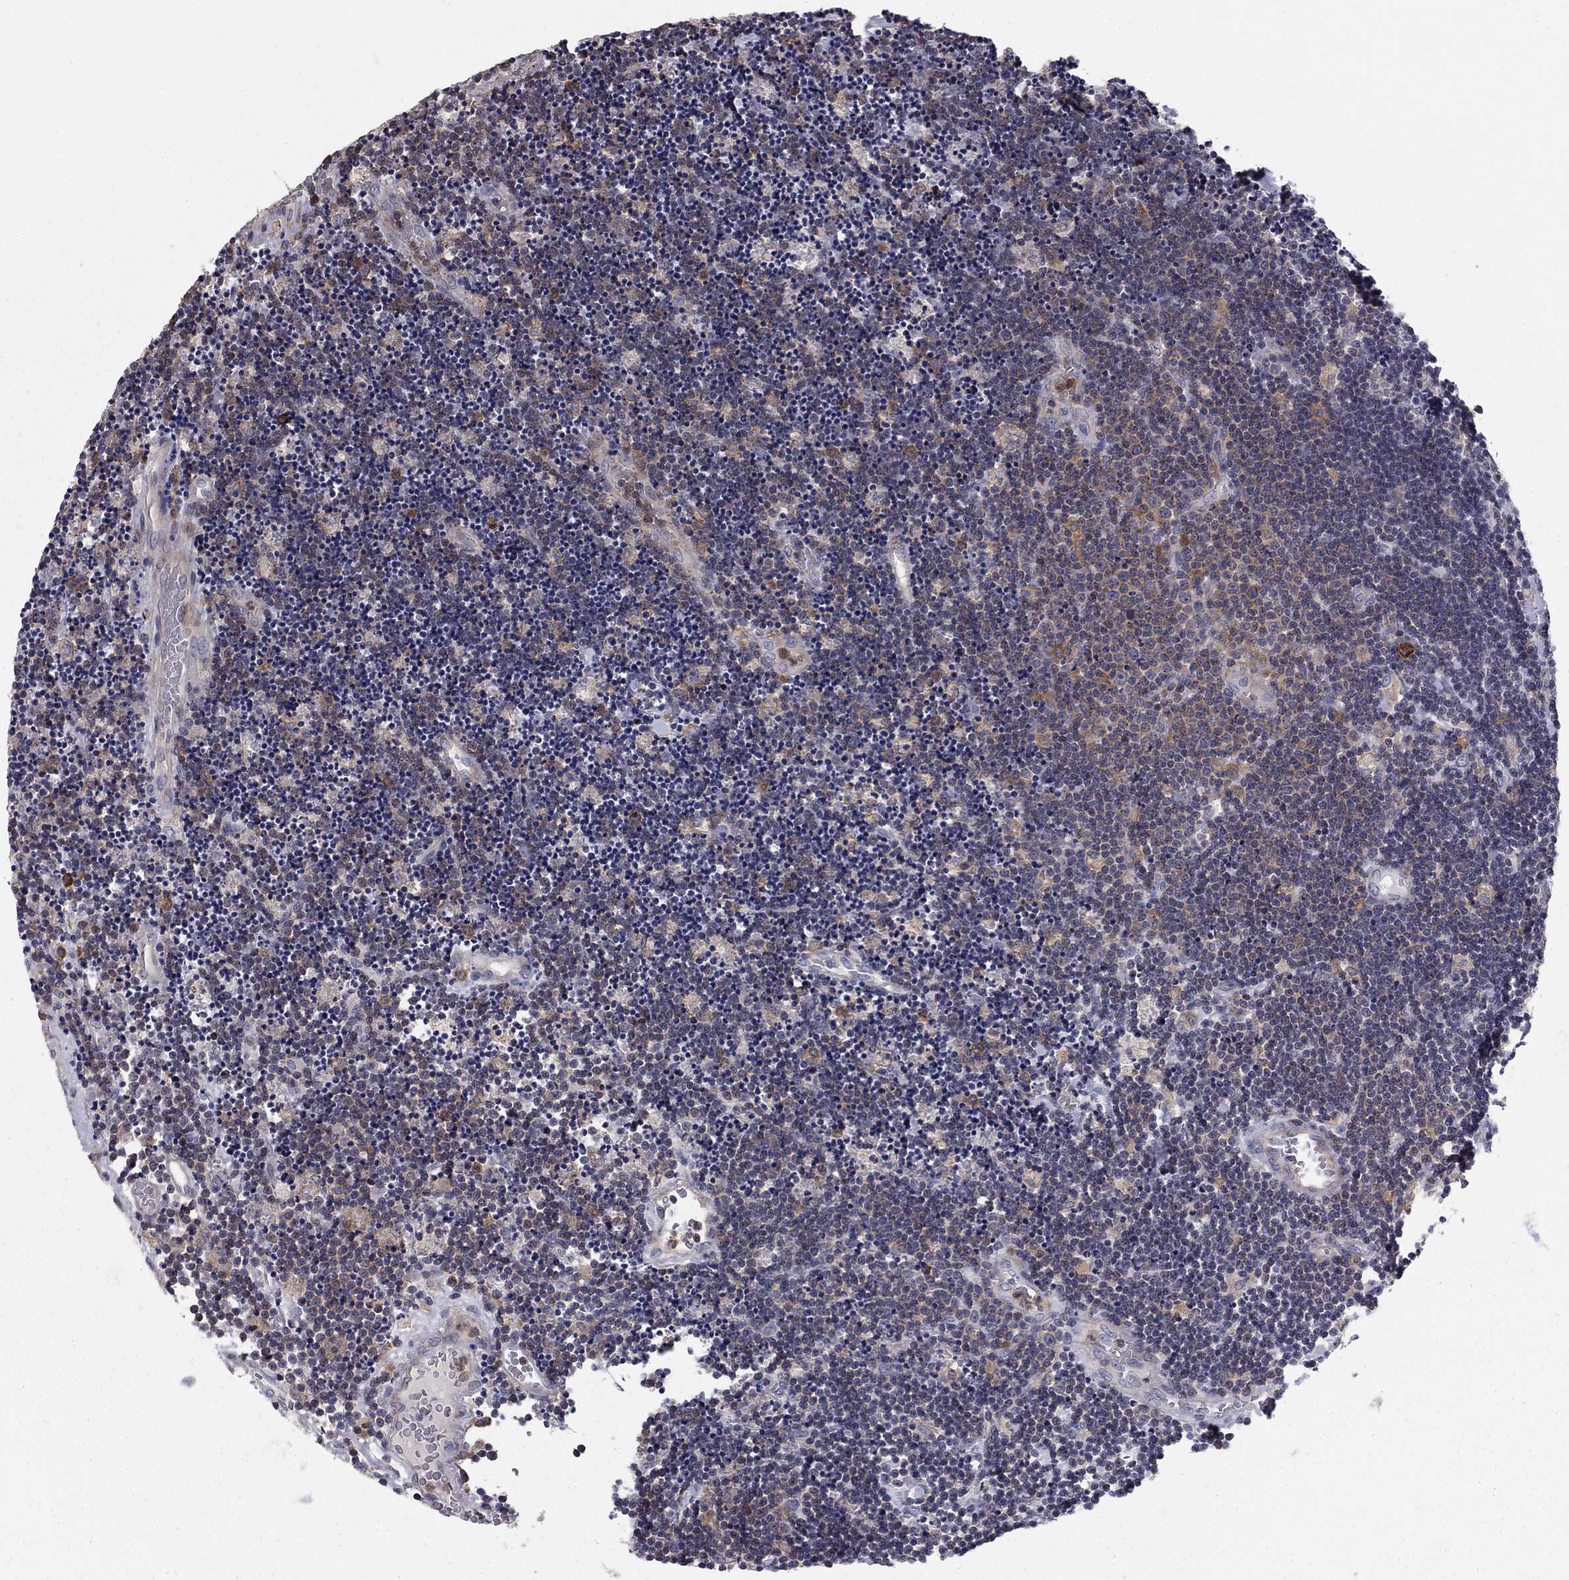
{"staining": {"intensity": "moderate", "quantity": "<25%", "location": "cytoplasmic/membranous"}, "tissue": "lymphoma", "cell_type": "Tumor cells", "image_type": "cancer", "snomed": [{"axis": "morphology", "description": "Malignant lymphoma, non-Hodgkin's type, Low grade"}, {"axis": "topography", "description": "Brain"}], "caption": "This is an image of immunohistochemistry staining of lymphoma, which shows moderate expression in the cytoplasmic/membranous of tumor cells.", "gene": "PLCB2", "patient": {"sex": "female", "age": 66}}